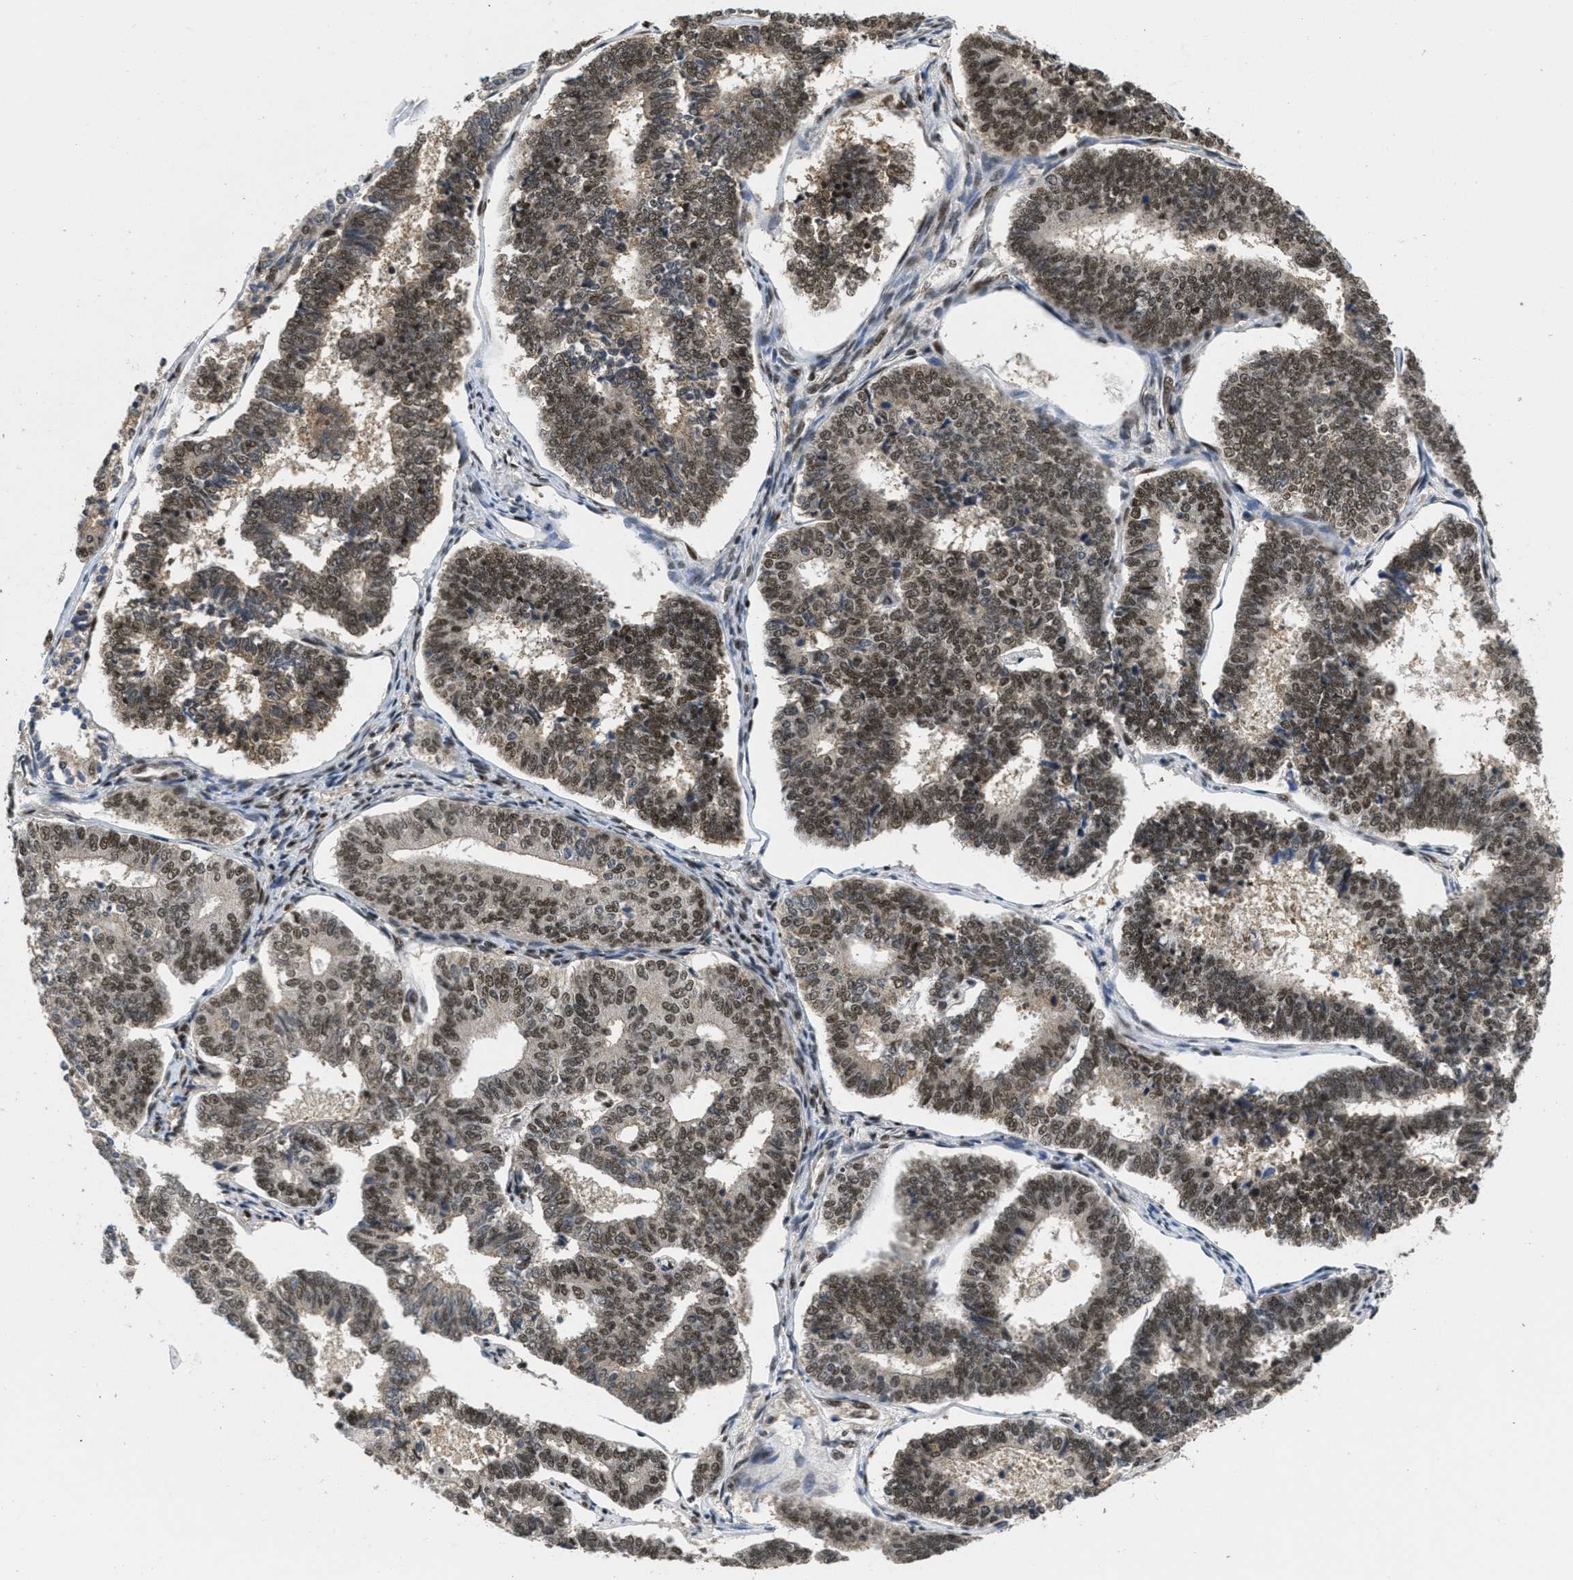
{"staining": {"intensity": "moderate", "quantity": ">75%", "location": "nuclear"}, "tissue": "endometrial cancer", "cell_type": "Tumor cells", "image_type": "cancer", "snomed": [{"axis": "morphology", "description": "Adenocarcinoma, NOS"}, {"axis": "topography", "description": "Endometrium"}], "caption": "Approximately >75% of tumor cells in human adenocarcinoma (endometrial) reveal moderate nuclear protein positivity as visualized by brown immunohistochemical staining.", "gene": "CUL4B", "patient": {"sex": "female", "age": 70}}